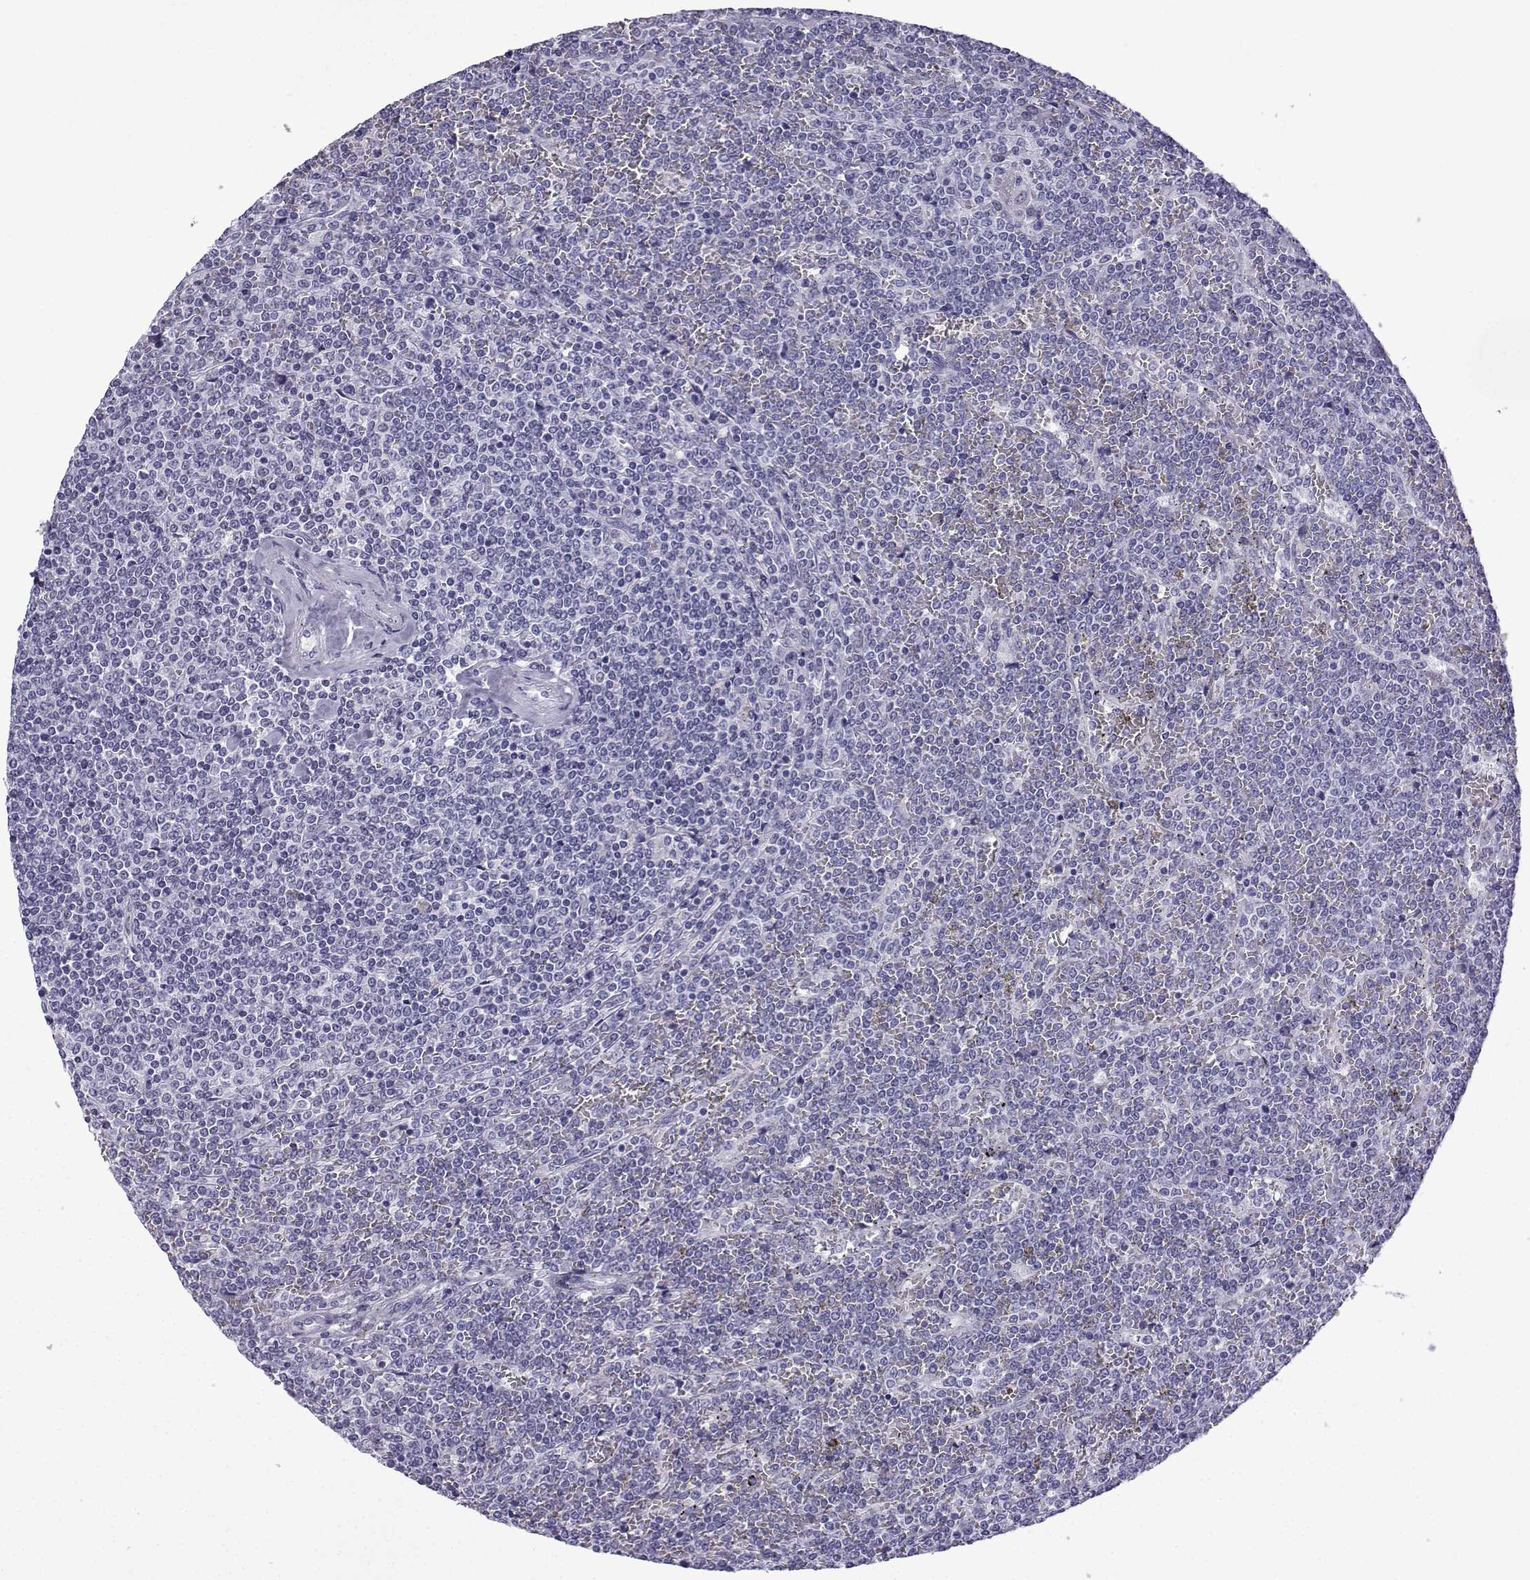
{"staining": {"intensity": "negative", "quantity": "none", "location": "none"}, "tissue": "lymphoma", "cell_type": "Tumor cells", "image_type": "cancer", "snomed": [{"axis": "morphology", "description": "Malignant lymphoma, non-Hodgkin's type, Low grade"}, {"axis": "topography", "description": "Spleen"}], "caption": "Photomicrograph shows no significant protein staining in tumor cells of low-grade malignant lymphoma, non-Hodgkin's type.", "gene": "MRGBP", "patient": {"sex": "female", "age": 19}}